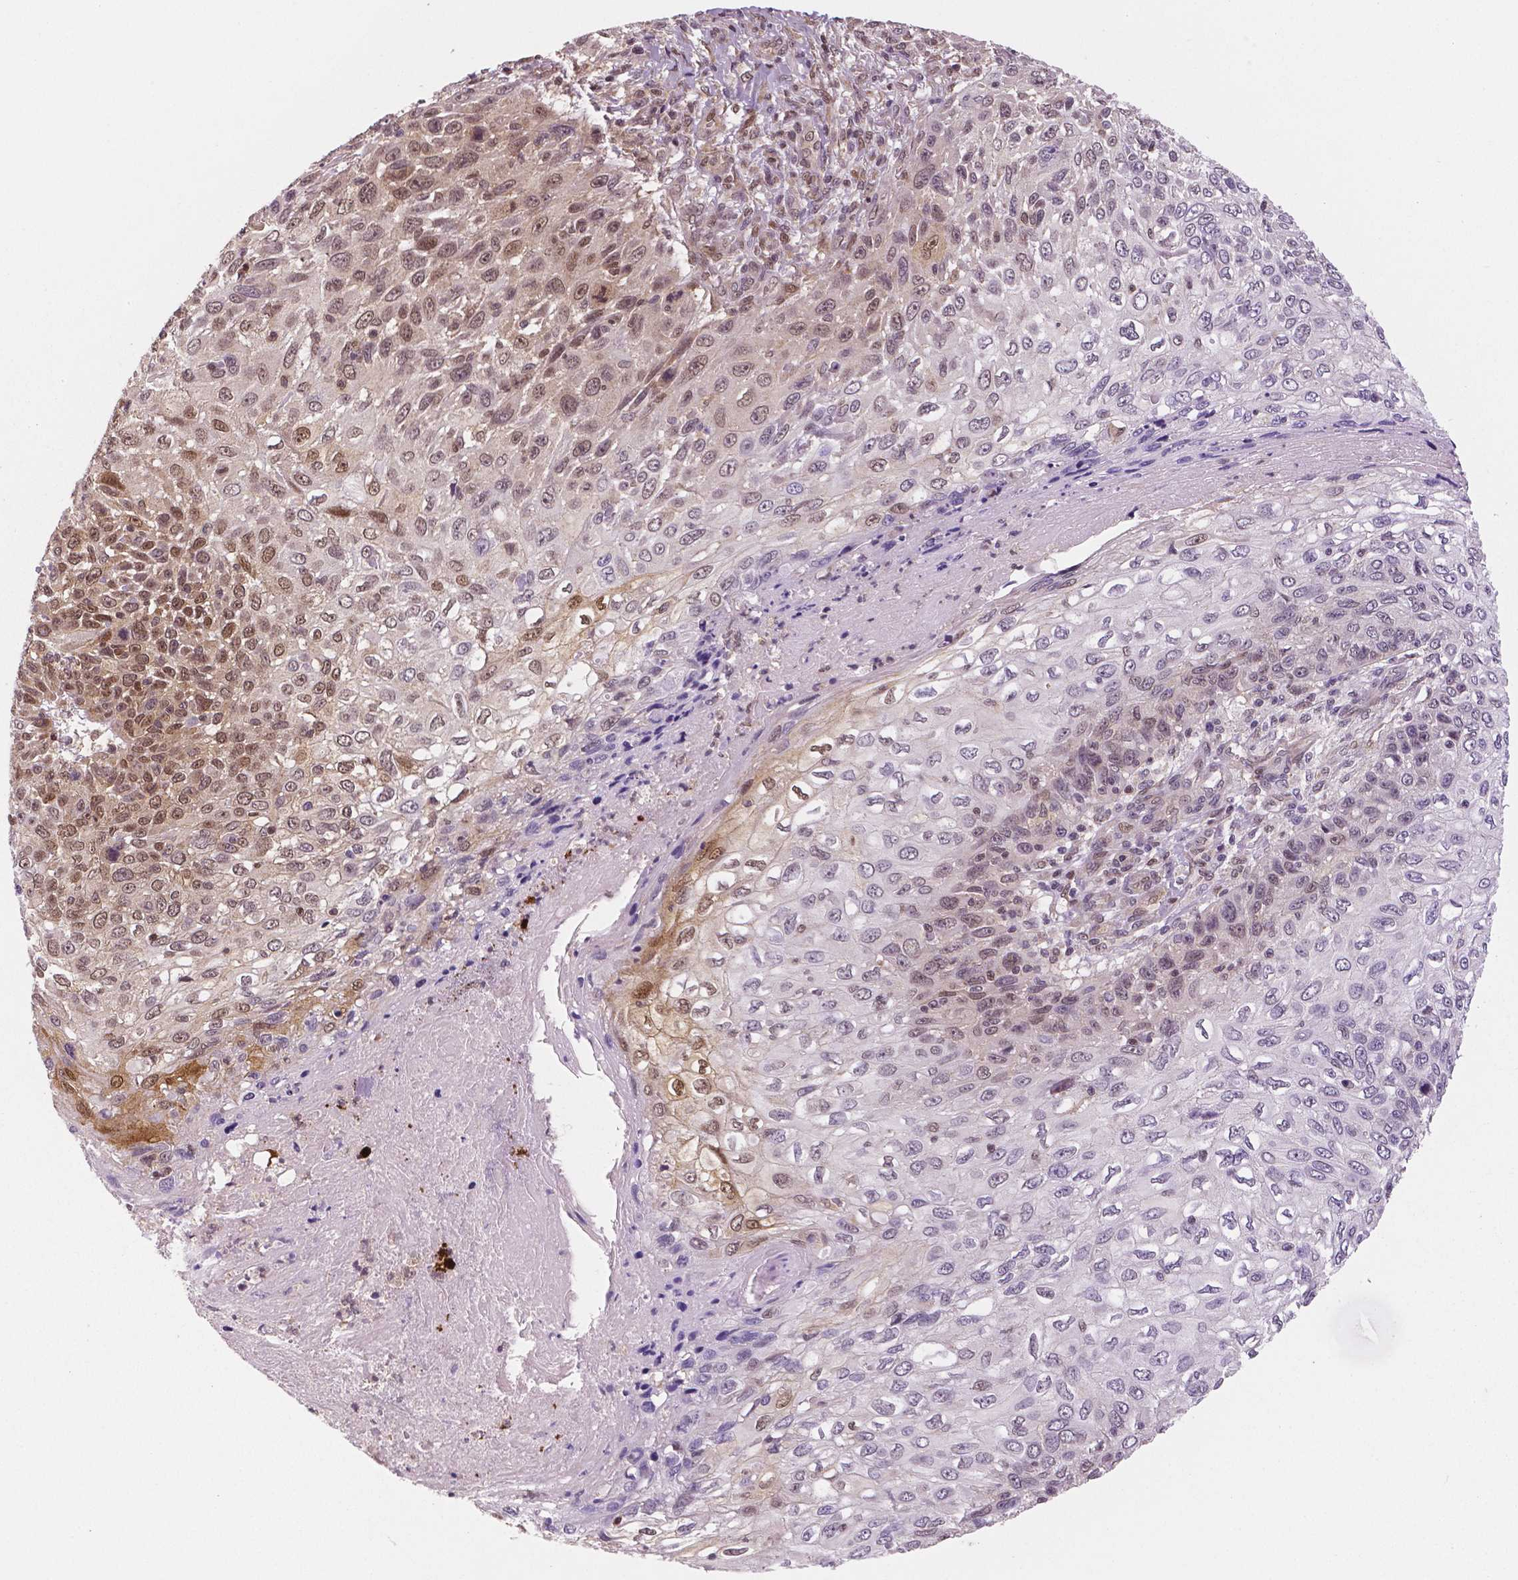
{"staining": {"intensity": "moderate", "quantity": "25%-75%", "location": "cytoplasmic/membranous,nuclear"}, "tissue": "skin cancer", "cell_type": "Tumor cells", "image_type": "cancer", "snomed": [{"axis": "morphology", "description": "Squamous cell carcinoma, NOS"}, {"axis": "topography", "description": "Skin"}], "caption": "Moderate cytoplasmic/membranous and nuclear protein positivity is identified in about 25%-75% of tumor cells in skin cancer (squamous cell carcinoma).", "gene": "STAT3", "patient": {"sex": "male", "age": 92}}